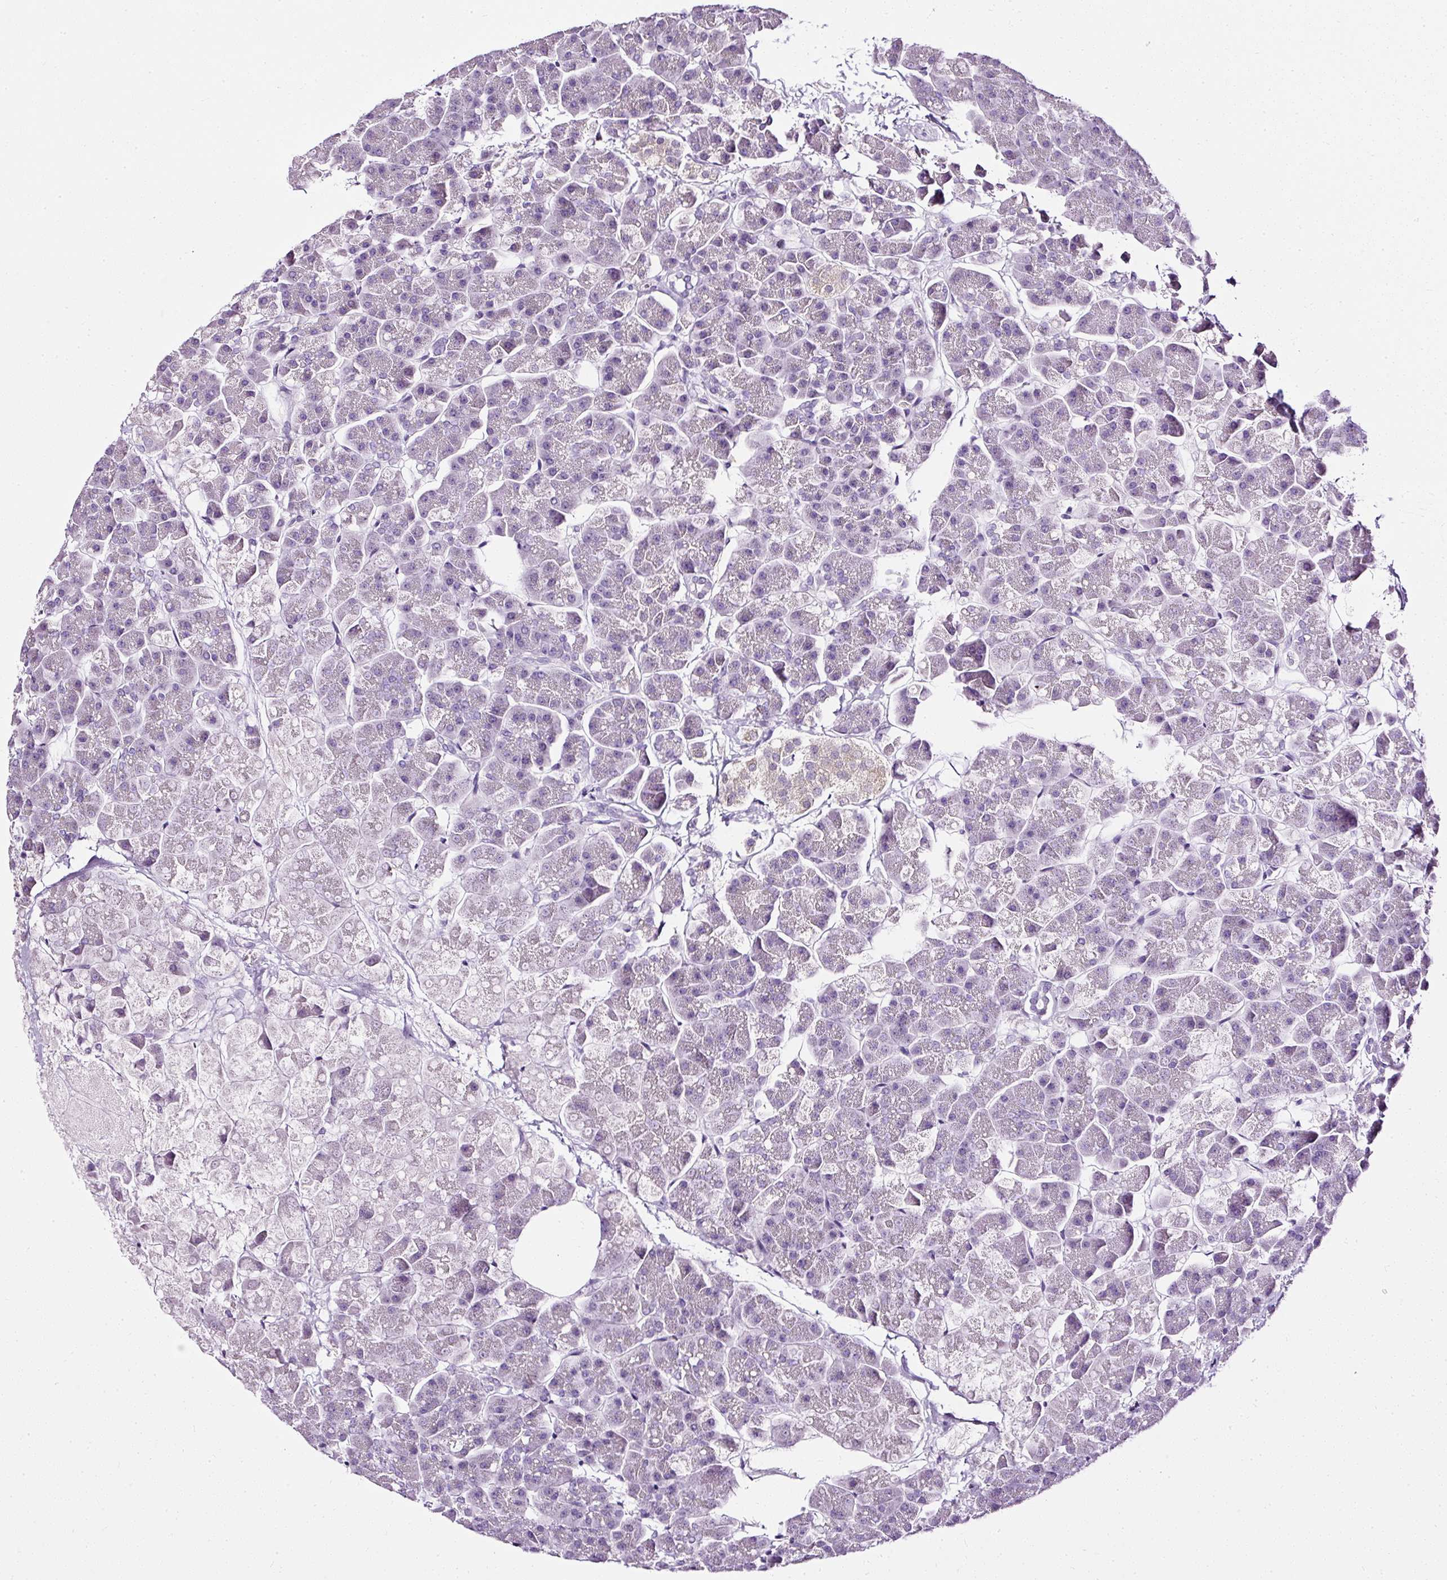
{"staining": {"intensity": "negative", "quantity": "none", "location": "none"}, "tissue": "pancreas", "cell_type": "Exocrine glandular cells", "image_type": "normal", "snomed": [{"axis": "morphology", "description": "Normal tissue, NOS"}, {"axis": "topography", "description": "Pancreas"}, {"axis": "topography", "description": "Peripheral nerve tissue"}], "caption": "Exocrine glandular cells are negative for protein expression in benign human pancreas. The staining was performed using DAB to visualize the protein expression in brown, while the nuclei were stained in blue with hematoxylin (Magnification: 20x).", "gene": "ATP2A1", "patient": {"sex": "male", "age": 54}}